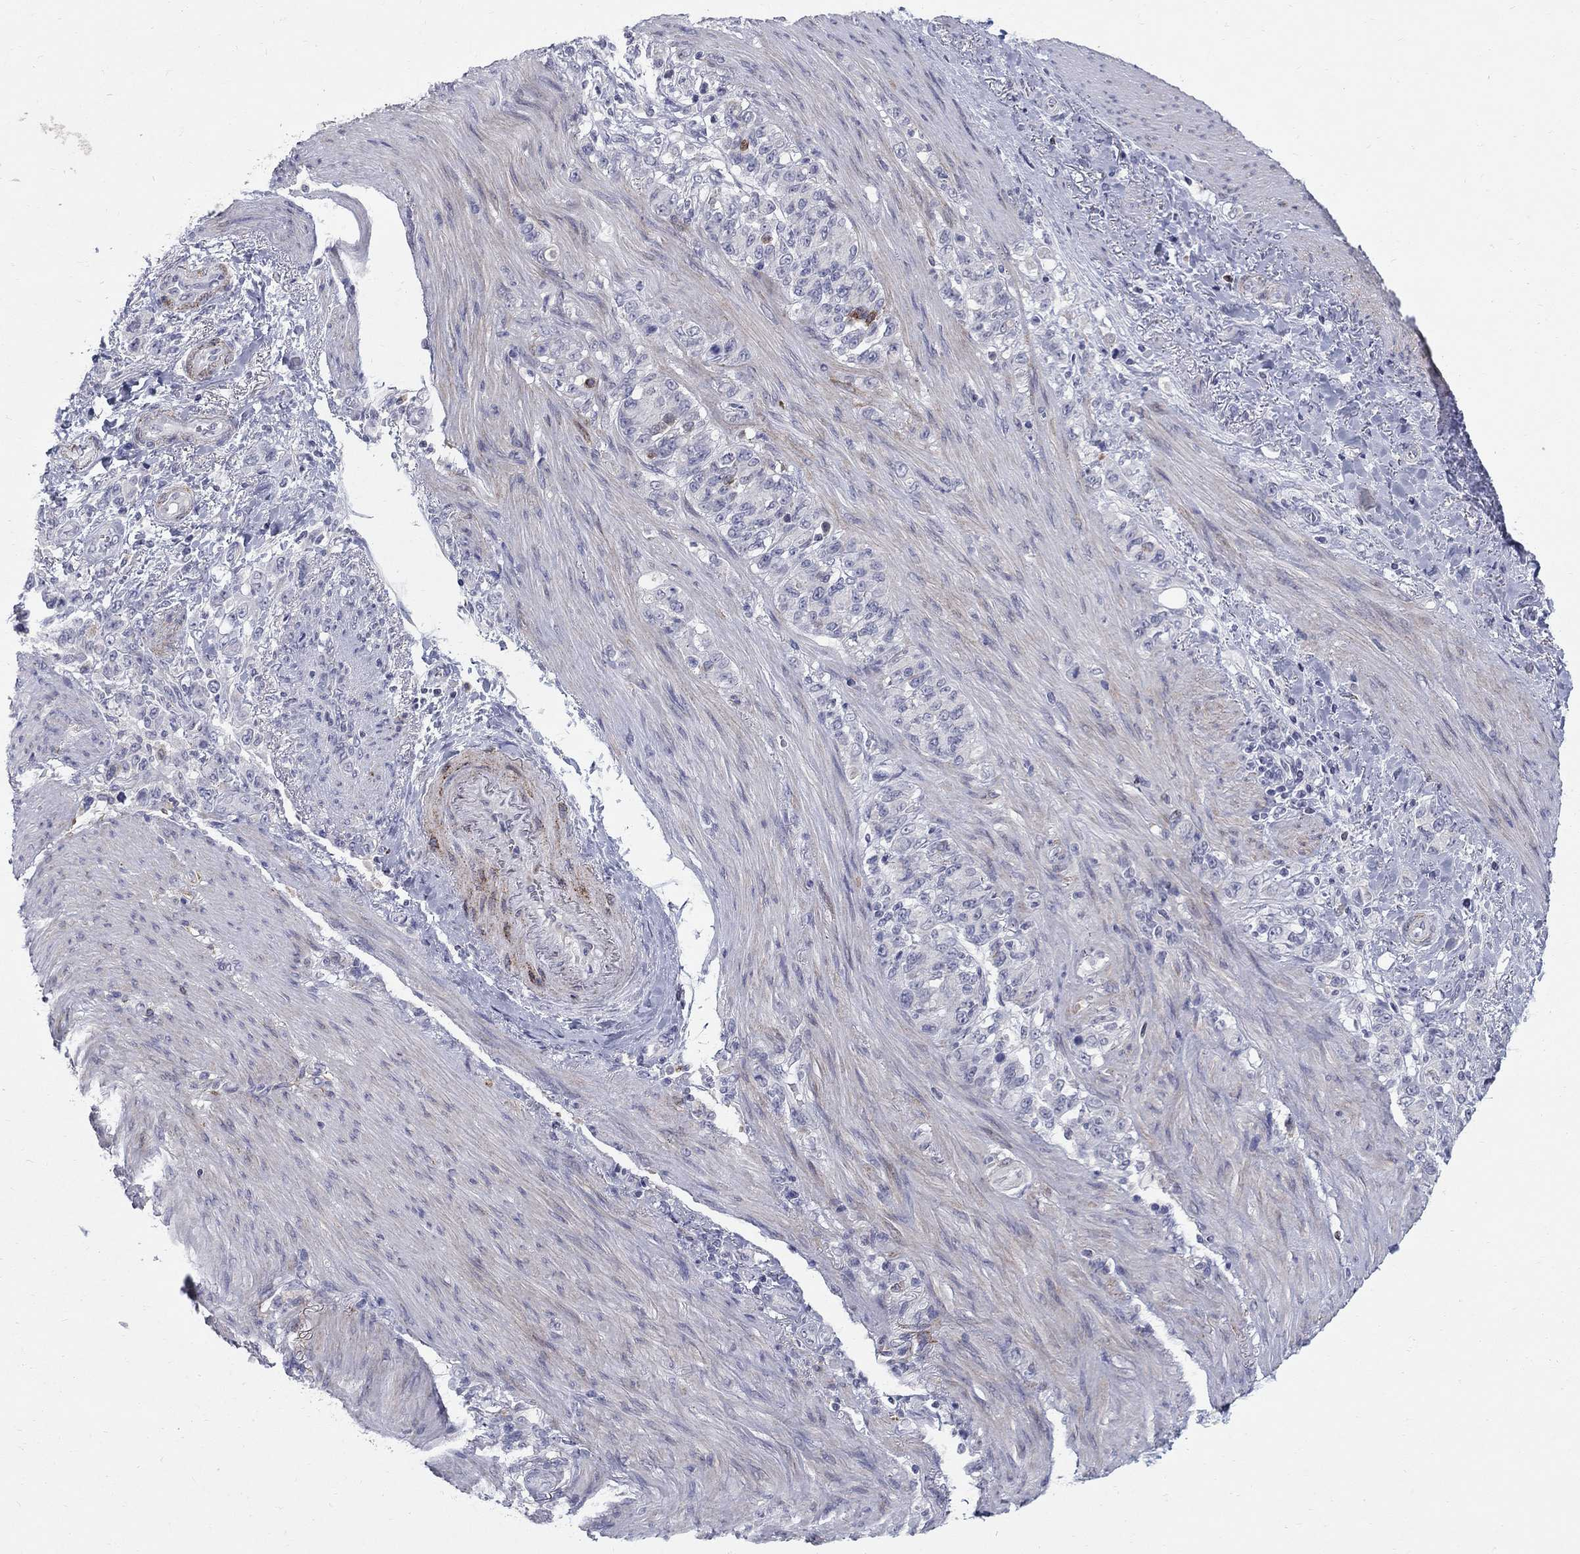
{"staining": {"intensity": "negative", "quantity": "none", "location": "none"}, "tissue": "stomach cancer", "cell_type": "Tumor cells", "image_type": "cancer", "snomed": [{"axis": "morphology", "description": "Normal tissue, NOS"}, {"axis": "morphology", "description": "Adenocarcinoma, NOS"}, {"axis": "topography", "description": "Stomach"}], "caption": "IHC histopathology image of neoplastic tissue: human stomach adenocarcinoma stained with DAB (3,3'-diaminobenzidine) shows no significant protein positivity in tumor cells. (Stains: DAB IHC with hematoxylin counter stain, Microscopy: brightfield microscopy at high magnification).", "gene": "NTRK2", "patient": {"sex": "female", "age": 79}}